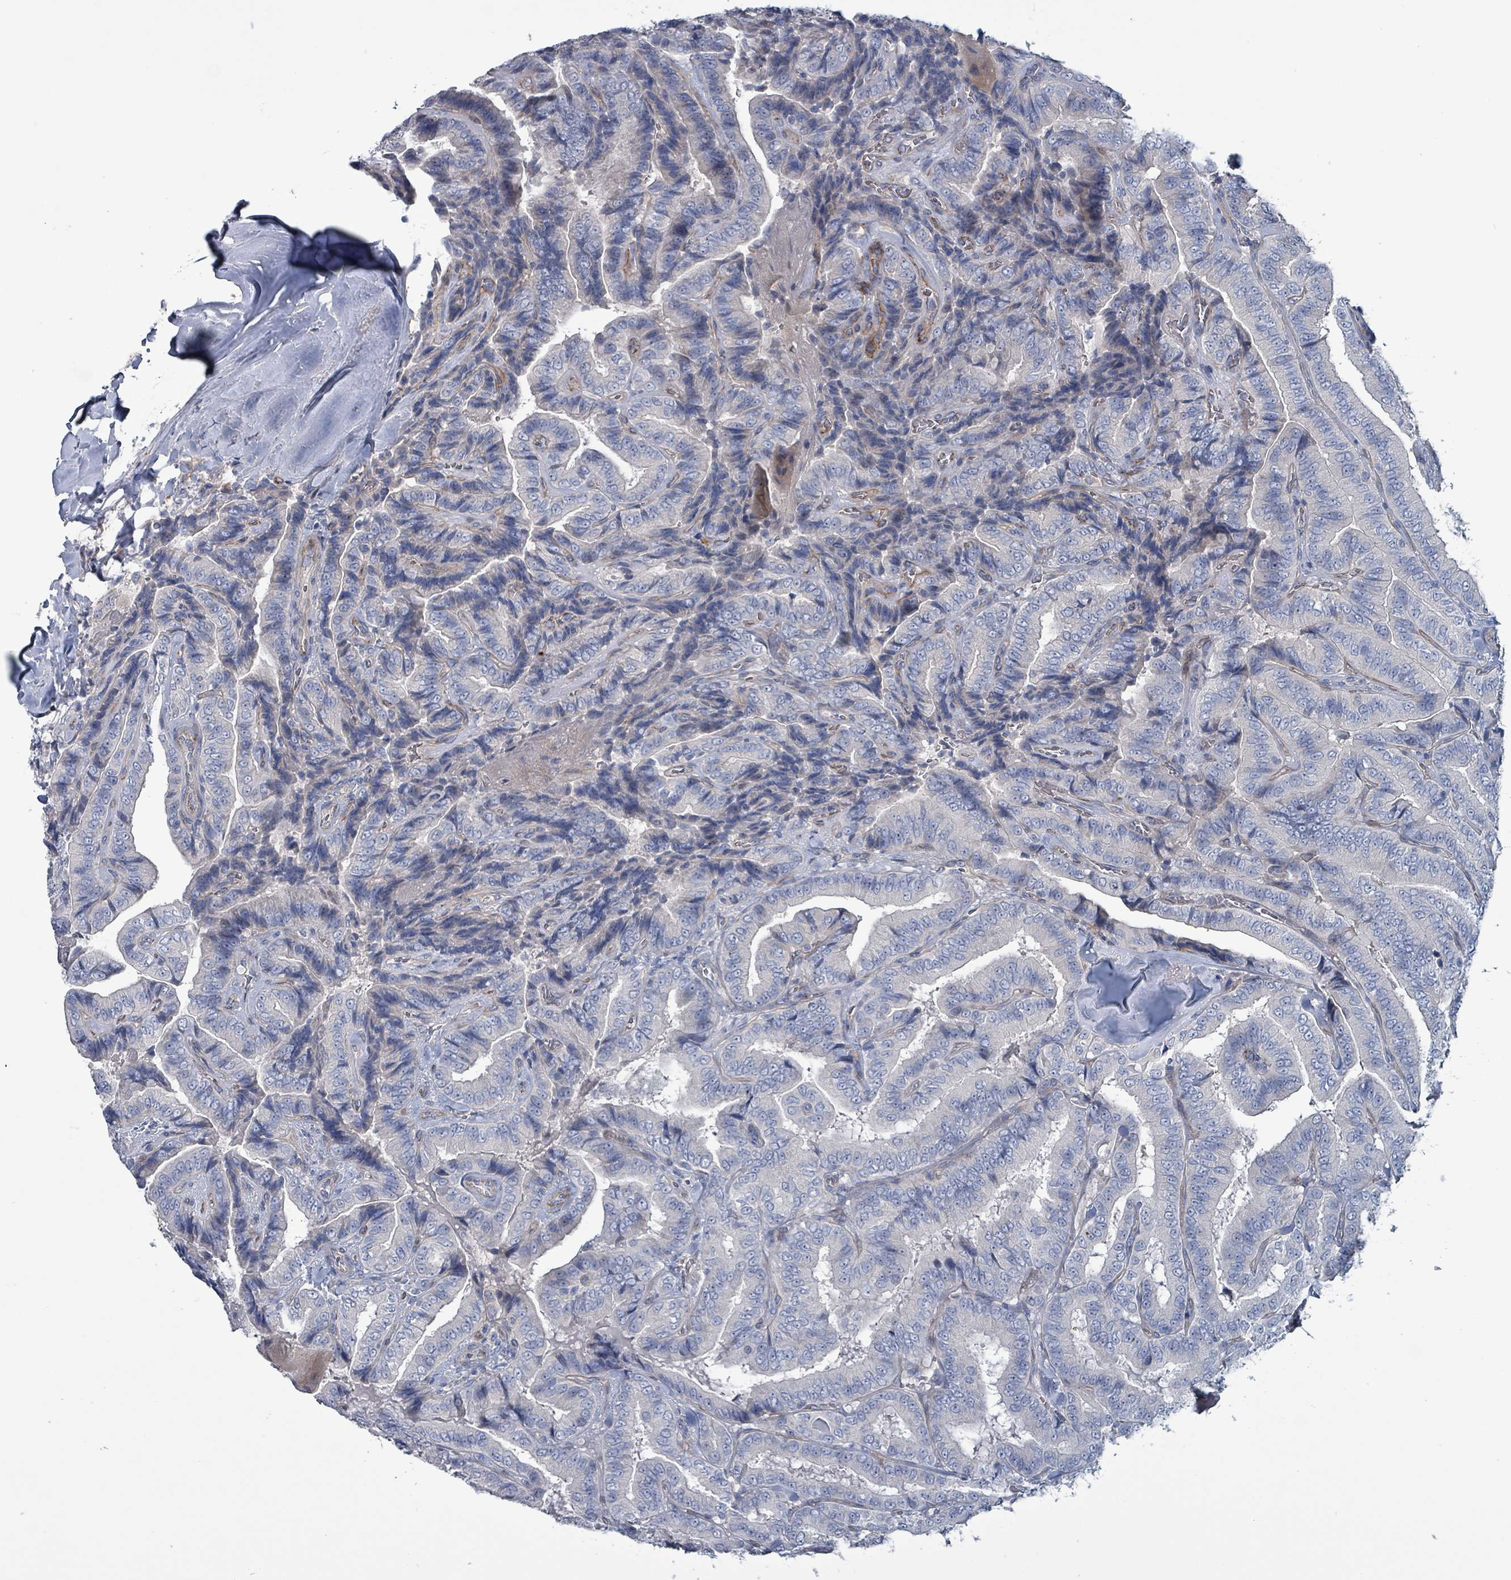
{"staining": {"intensity": "negative", "quantity": "none", "location": "none"}, "tissue": "thyroid cancer", "cell_type": "Tumor cells", "image_type": "cancer", "snomed": [{"axis": "morphology", "description": "Papillary adenocarcinoma, NOS"}, {"axis": "topography", "description": "Thyroid gland"}], "caption": "A high-resolution histopathology image shows IHC staining of thyroid cancer (papillary adenocarcinoma), which reveals no significant staining in tumor cells.", "gene": "TAAR5", "patient": {"sex": "male", "age": 61}}